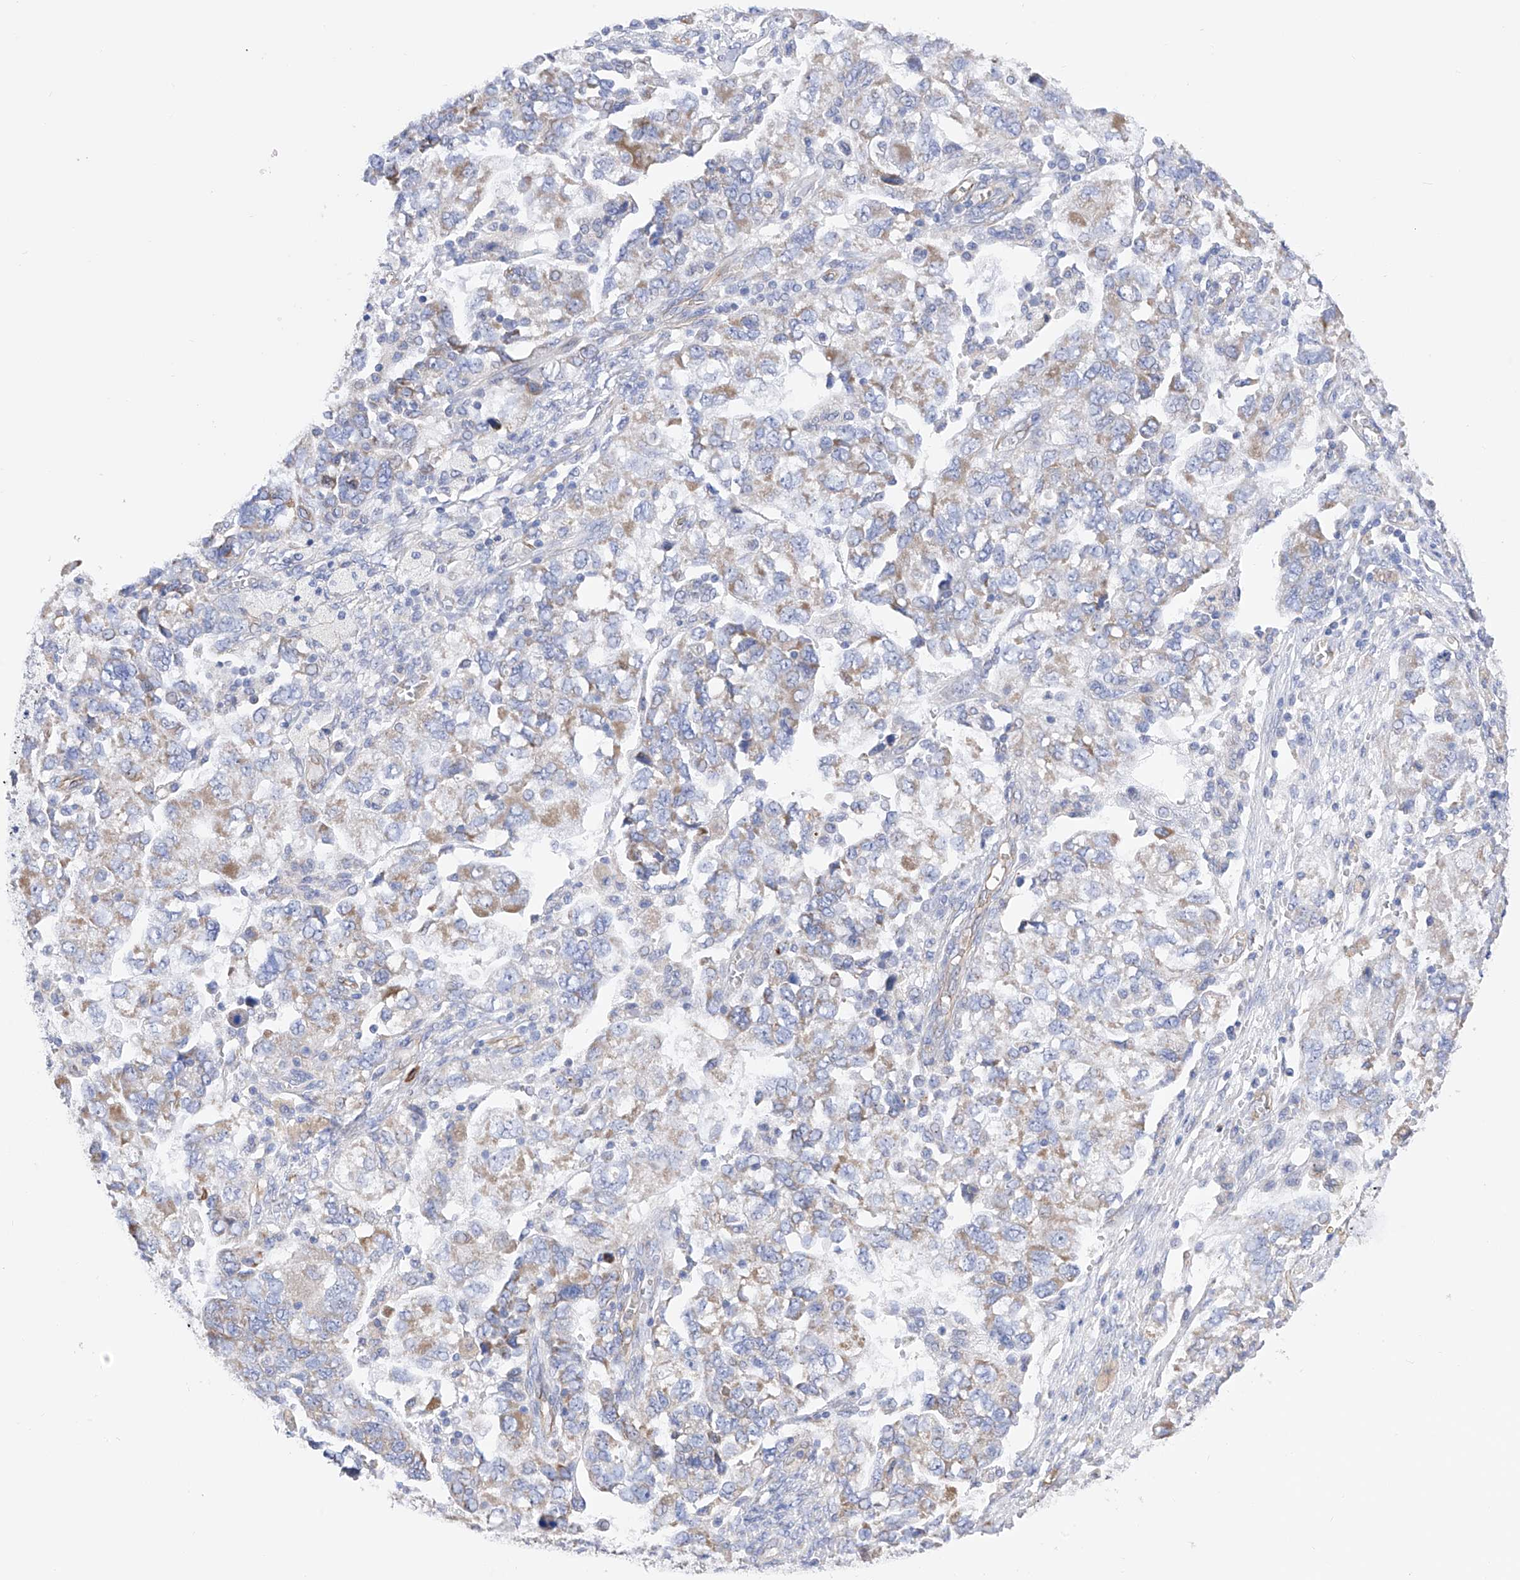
{"staining": {"intensity": "weak", "quantity": "25%-75%", "location": "cytoplasmic/membranous"}, "tissue": "ovarian cancer", "cell_type": "Tumor cells", "image_type": "cancer", "snomed": [{"axis": "morphology", "description": "Carcinoma, NOS"}, {"axis": "morphology", "description": "Cystadenocarcinoma, serous, NOS"}, {"axis": "topography", "description": "Ovary"}], "caption": "Immunohistochemical staining of human ovarian cancer exhibits weak cytoplasmic/membranous protein positivity in approximately 25%-75% of tumor cells.", "gene": "FLG", "patient": {"sex": "female", "age": 69}}